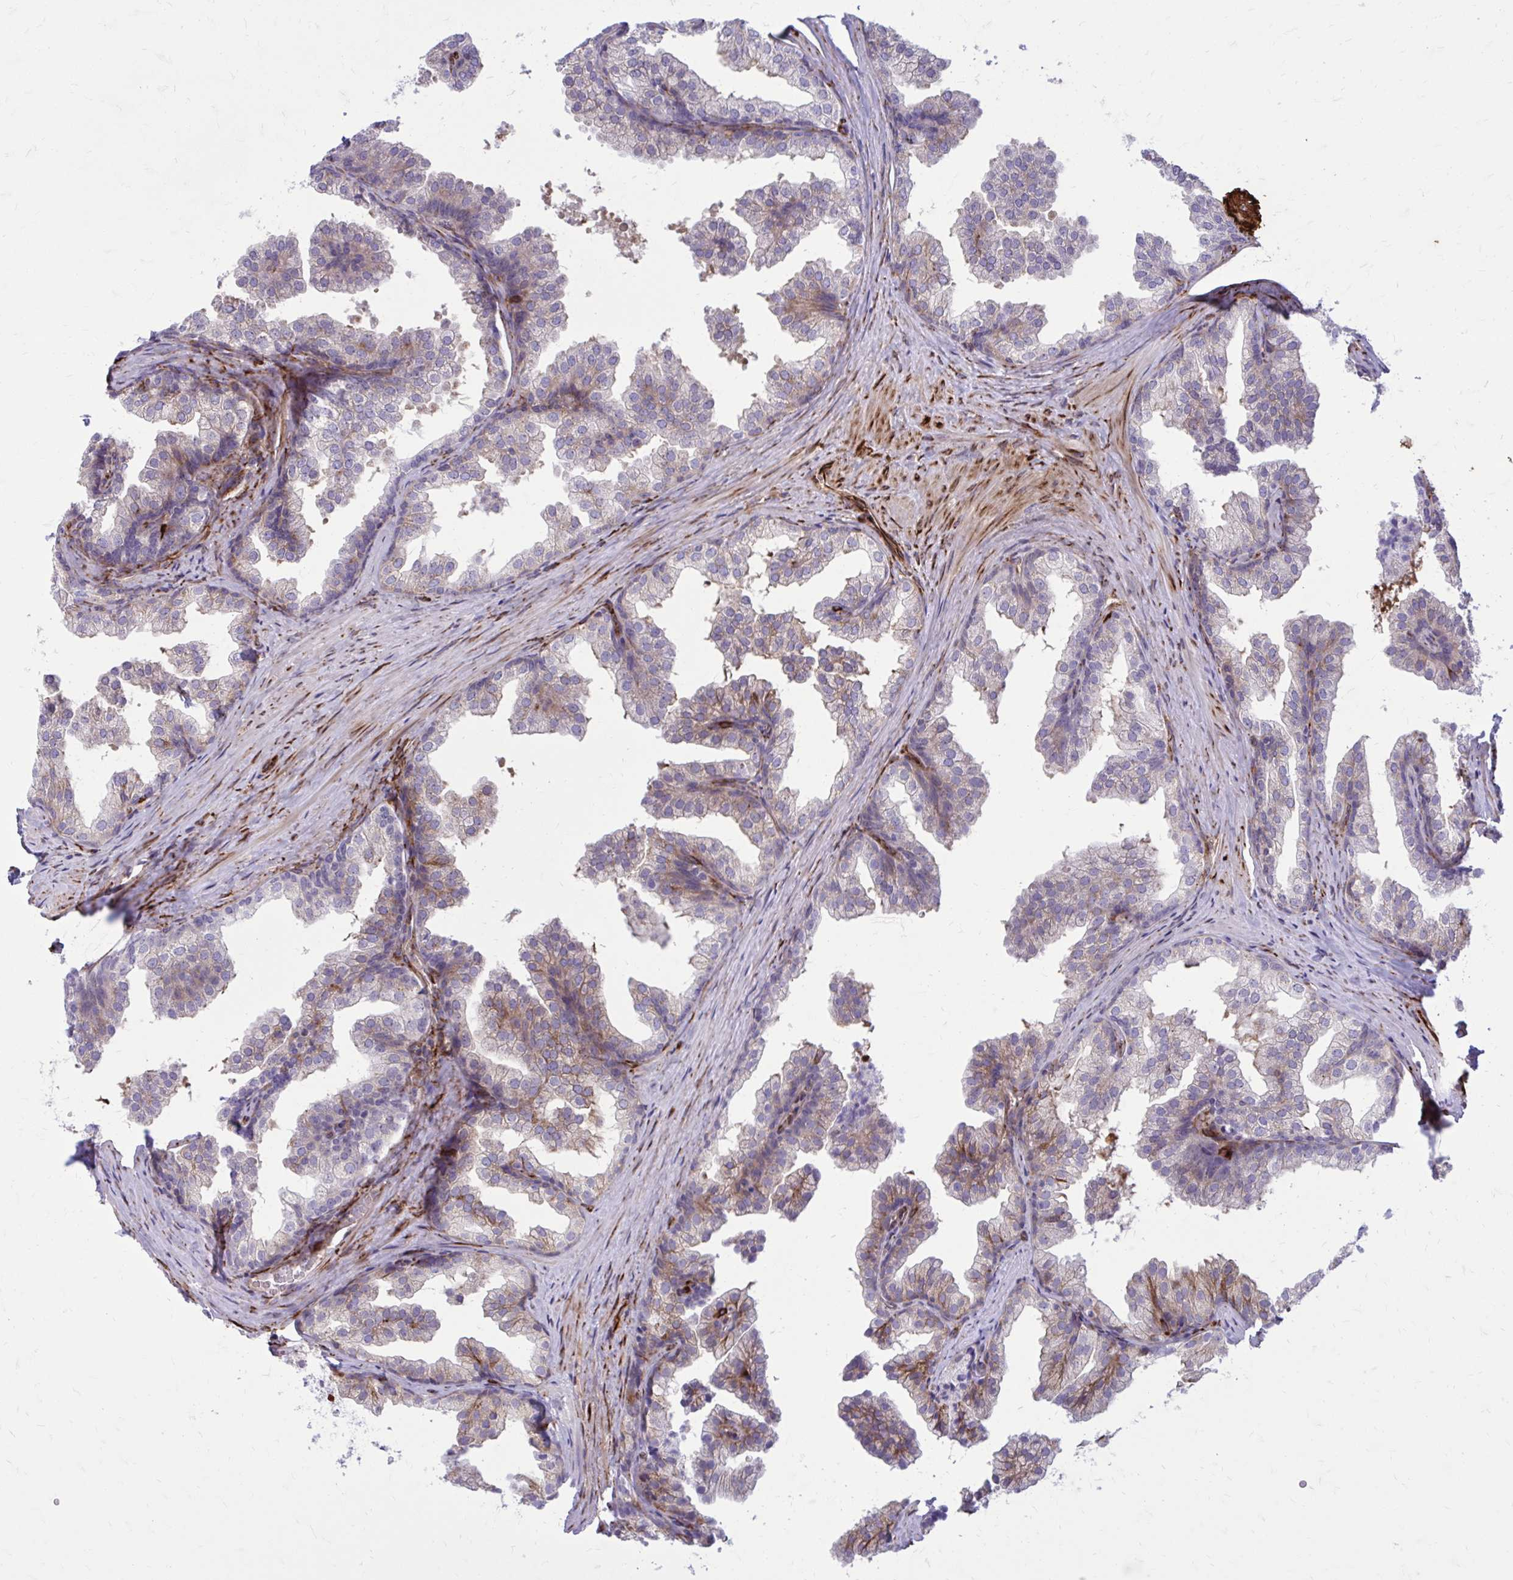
{"staining": {"intensity": "weak", "quantity": "25%-75%", "location": "cytoplasmic/membranous"}, "tissue": "prostate", "cell_type": "Glandular cells", "image_type": "normal", "snomed": [{"axis": "morphology", "description": "Normal tissue, NOS"}, {"axis": "topography", "description": "Prostate"}], "caption": "Benign prostate shows weak cytoplasmic/membranous positivity in about 25%-75% of glandular cells, visualized by immunohistochemistry.", "gene": "BEND5", "patient": {"sex": "male", "age": 37}}